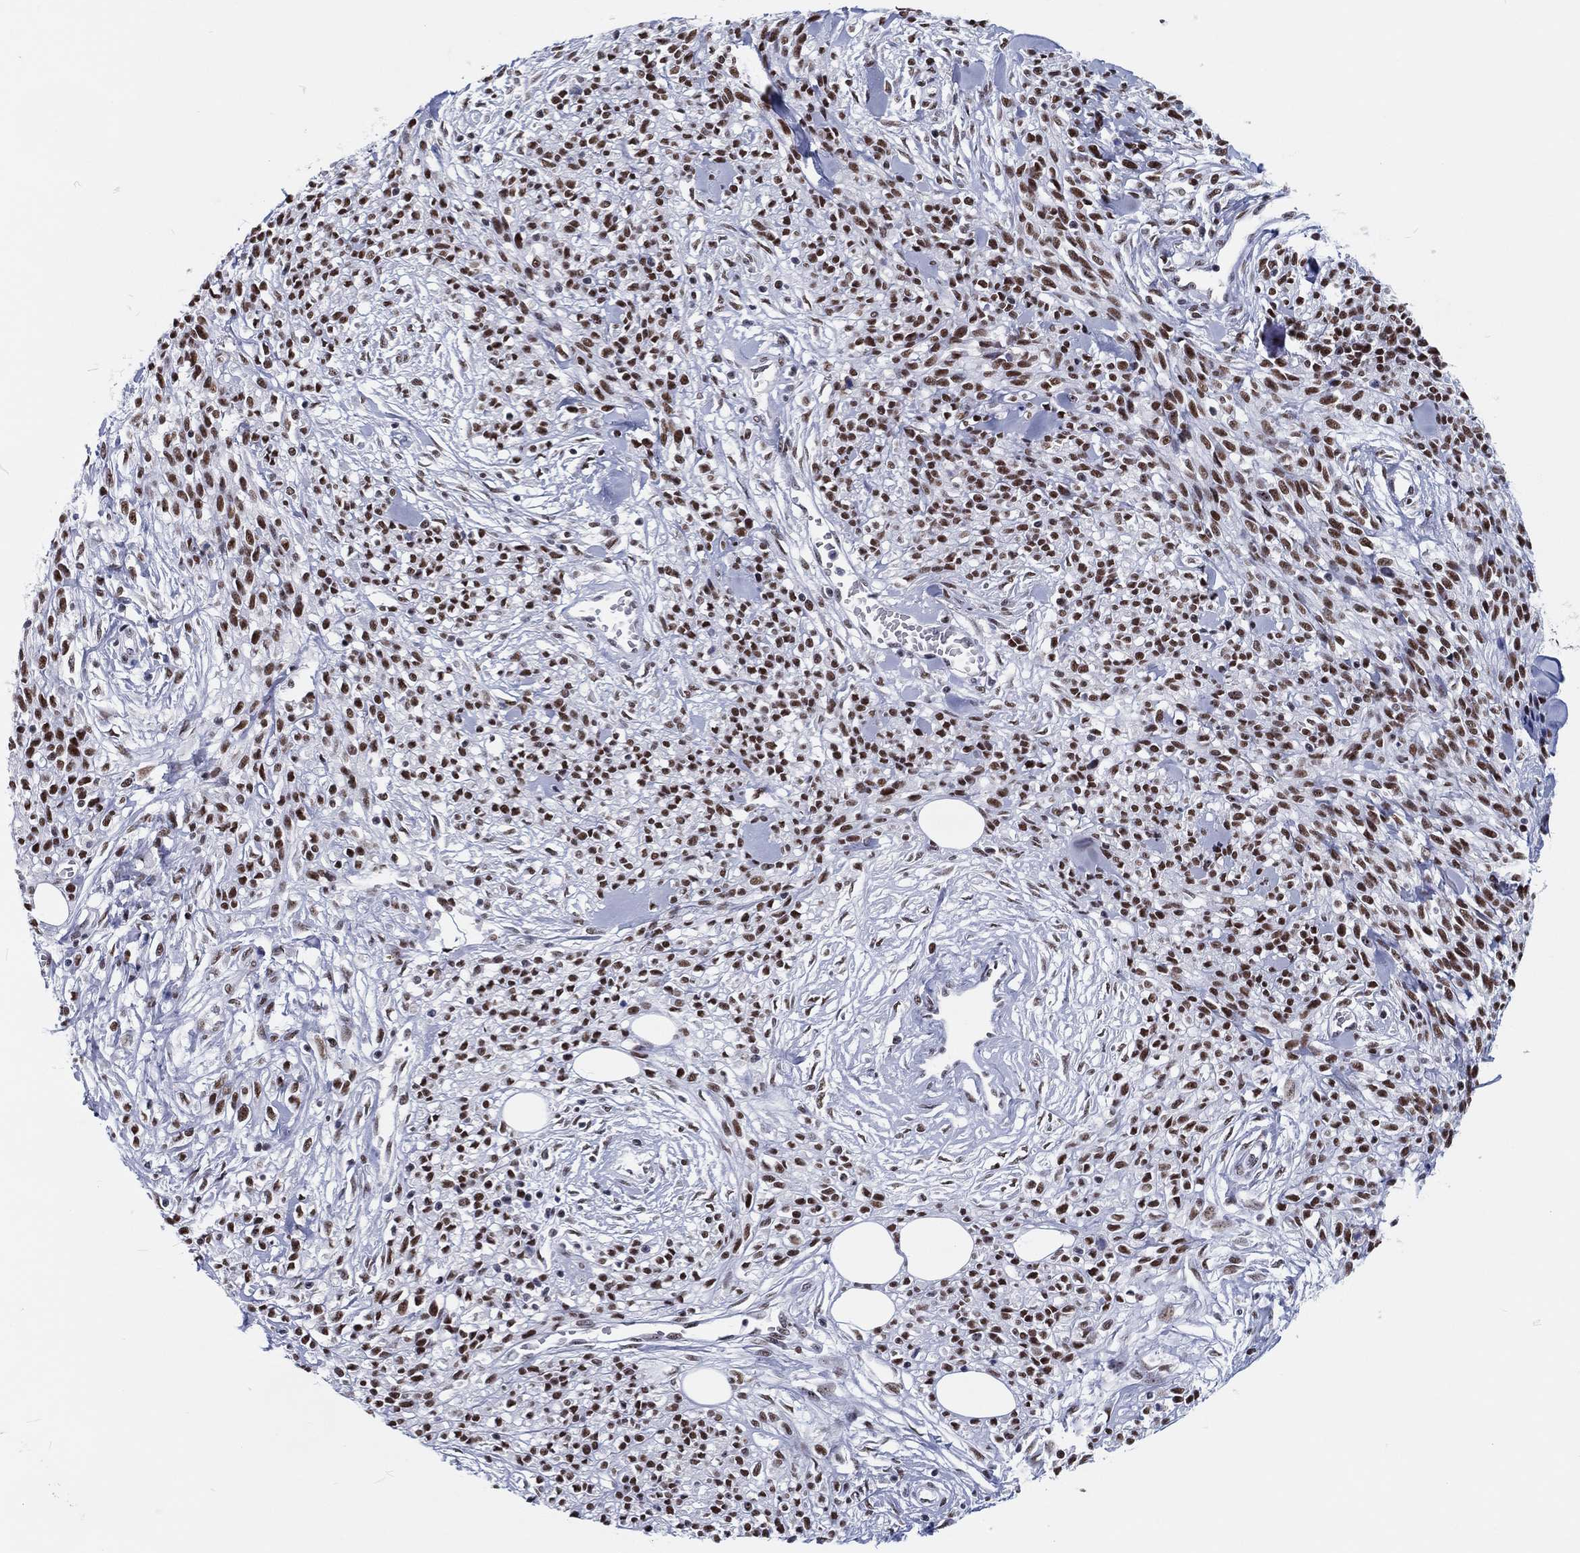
{"staining": {"intensity": "strong", "quantity": ">75%", "location": "nuclear"}, "tissue": "melanoma", "cell_type": "Tumor cells", "image_type": "cancer", "snomed": [{"axis": "morphology", "description": "Malignant melanoma, NOS"}, {"axis": "topography", "description": "Skin"}, {"axis": "topography", "description": "Skin of trunk"}], "caption": "This is a histology image of IHC staining of malignant melanoma, which shows strong positivity in the nuclear of tumor cells.", "gene": "MAPK8IP1", "patient": {"sex": "male", "age": 74}}